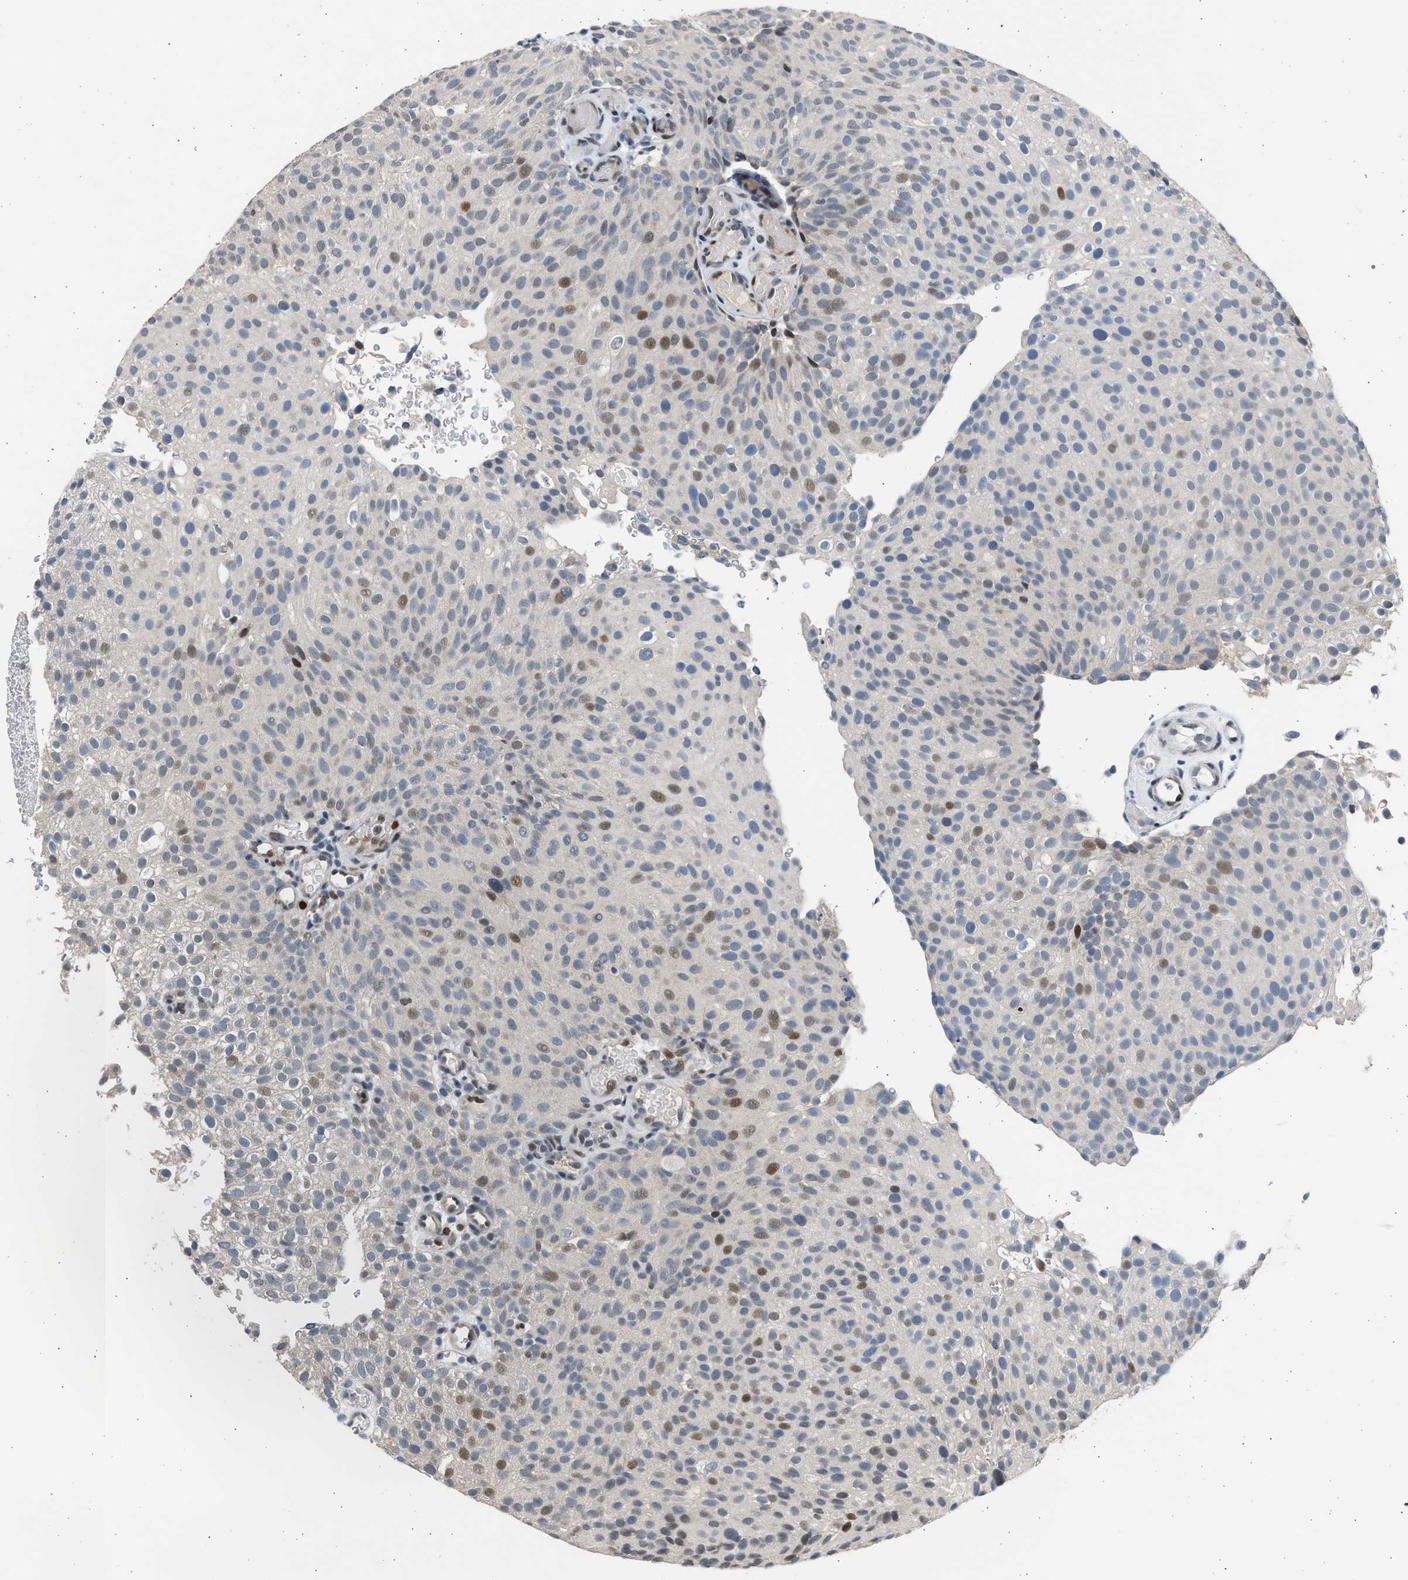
{"staining": {"intensity": "moderate", "quantity": "25%-75%", "location": "nuclear"}, "tissue": "urothelial cancer", "cell_type": "Tumor cells", "image_type": "cancer", "snomed": [{"axis": "morphology", "description": "Urothelial carcinoma, Low grade"}, {"axis": "topography", "description": "Urinary bladder"}], "caption": "Urothelial carcinoma (low-grade) stained with a brown dye displays moderate nuclear positive positivity in approximately 25%-75% of tumor cells.", "gene": "HMGN3", "patient": {"sex": "male", "age": 78}}